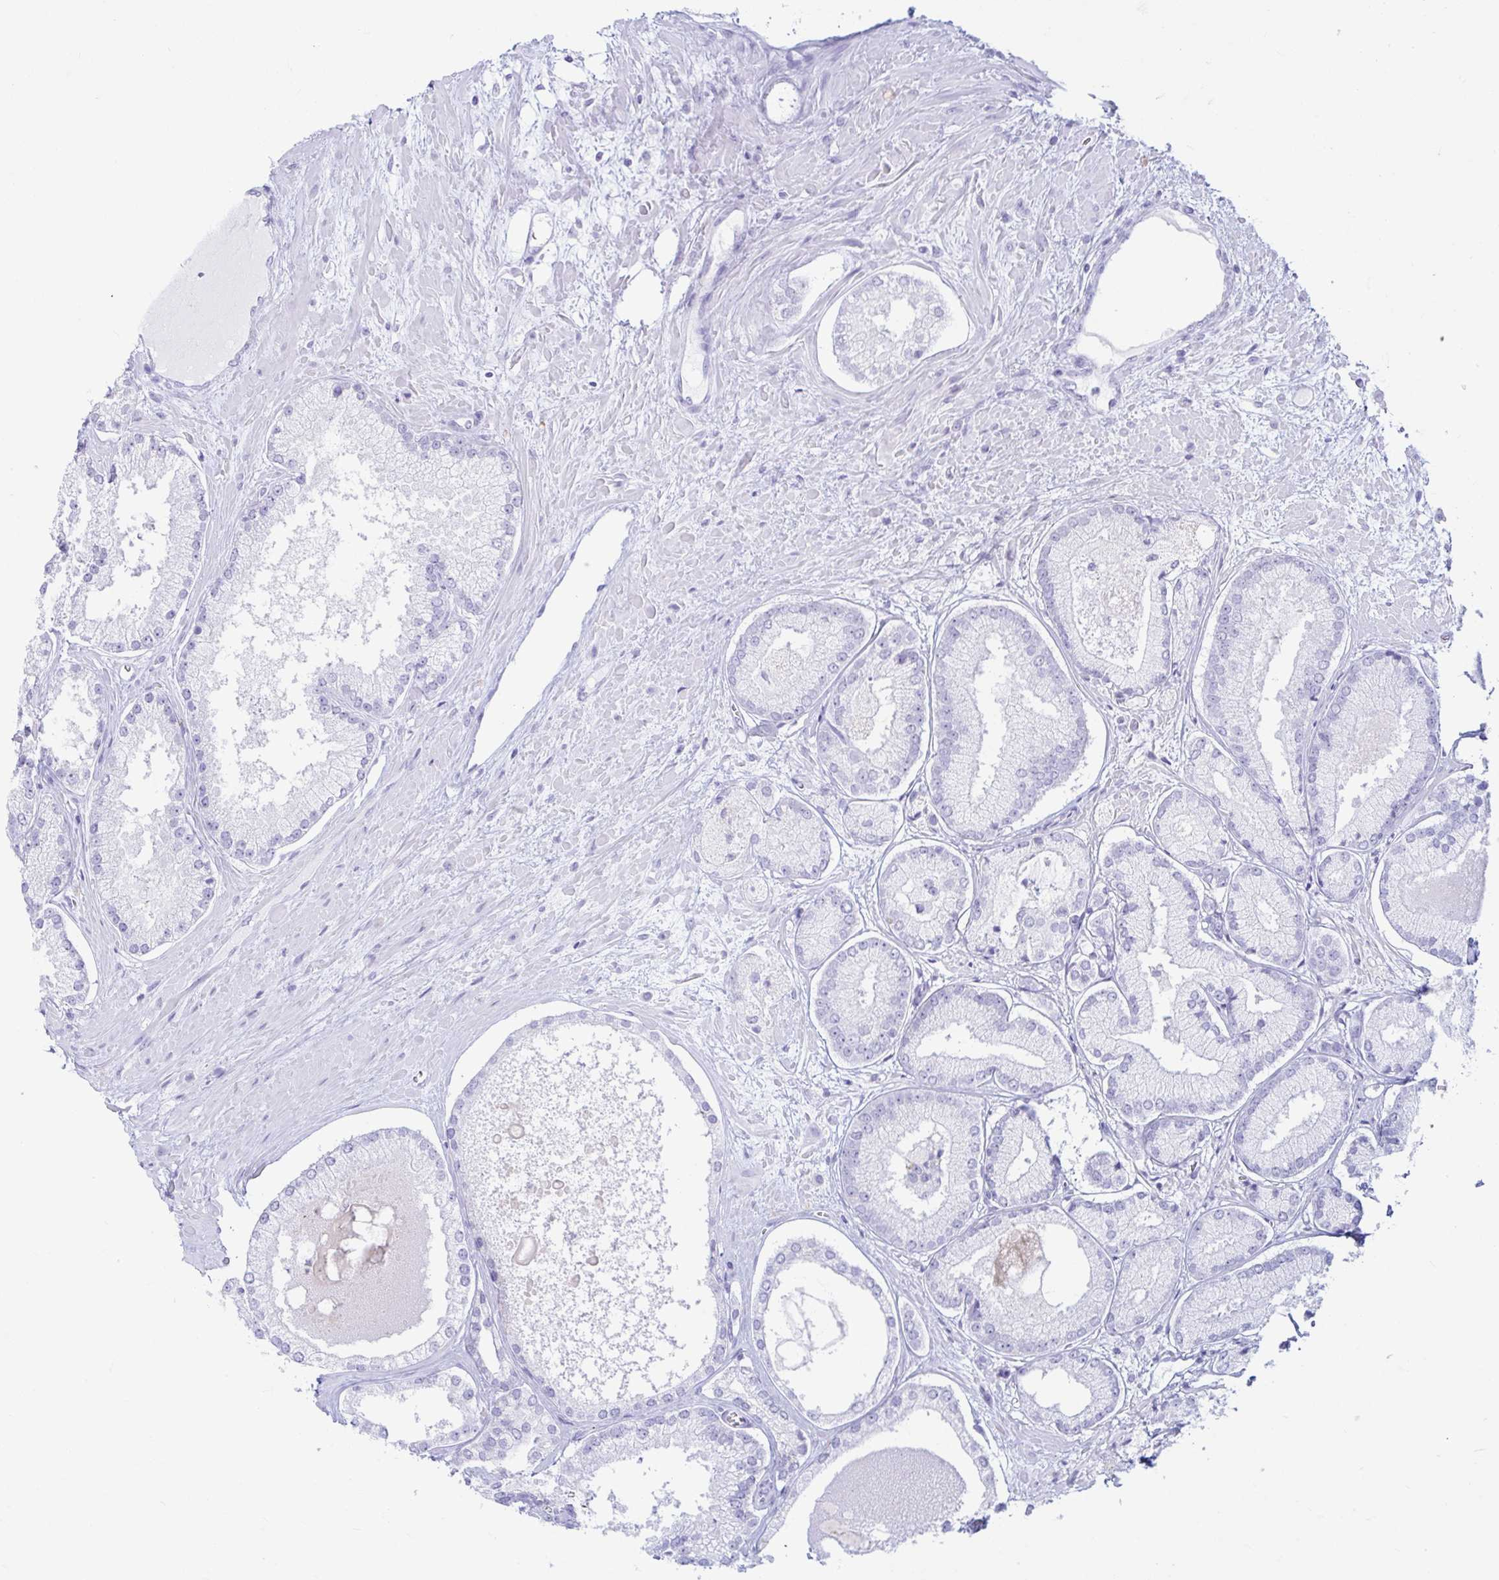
{"staining": {"intensity": "negative", "quantity": "none", "location": "none"}, "tissue": "prostate cancer", "cell_type": "Tumor cells", "image_type": "cancer", "snomed": [{"axis": "morphology", "description": "Adenocarcinoma, High grade"}, {"axis": "topography", "description": "Prostate"}], "caption": "The IHC photomicrograph has no significant staining in tumor cells of prostate adenocarcinoma (high-grade) tissue.", "gene": "ERICH6", "patient": {"sex": "male", "age": 73}}